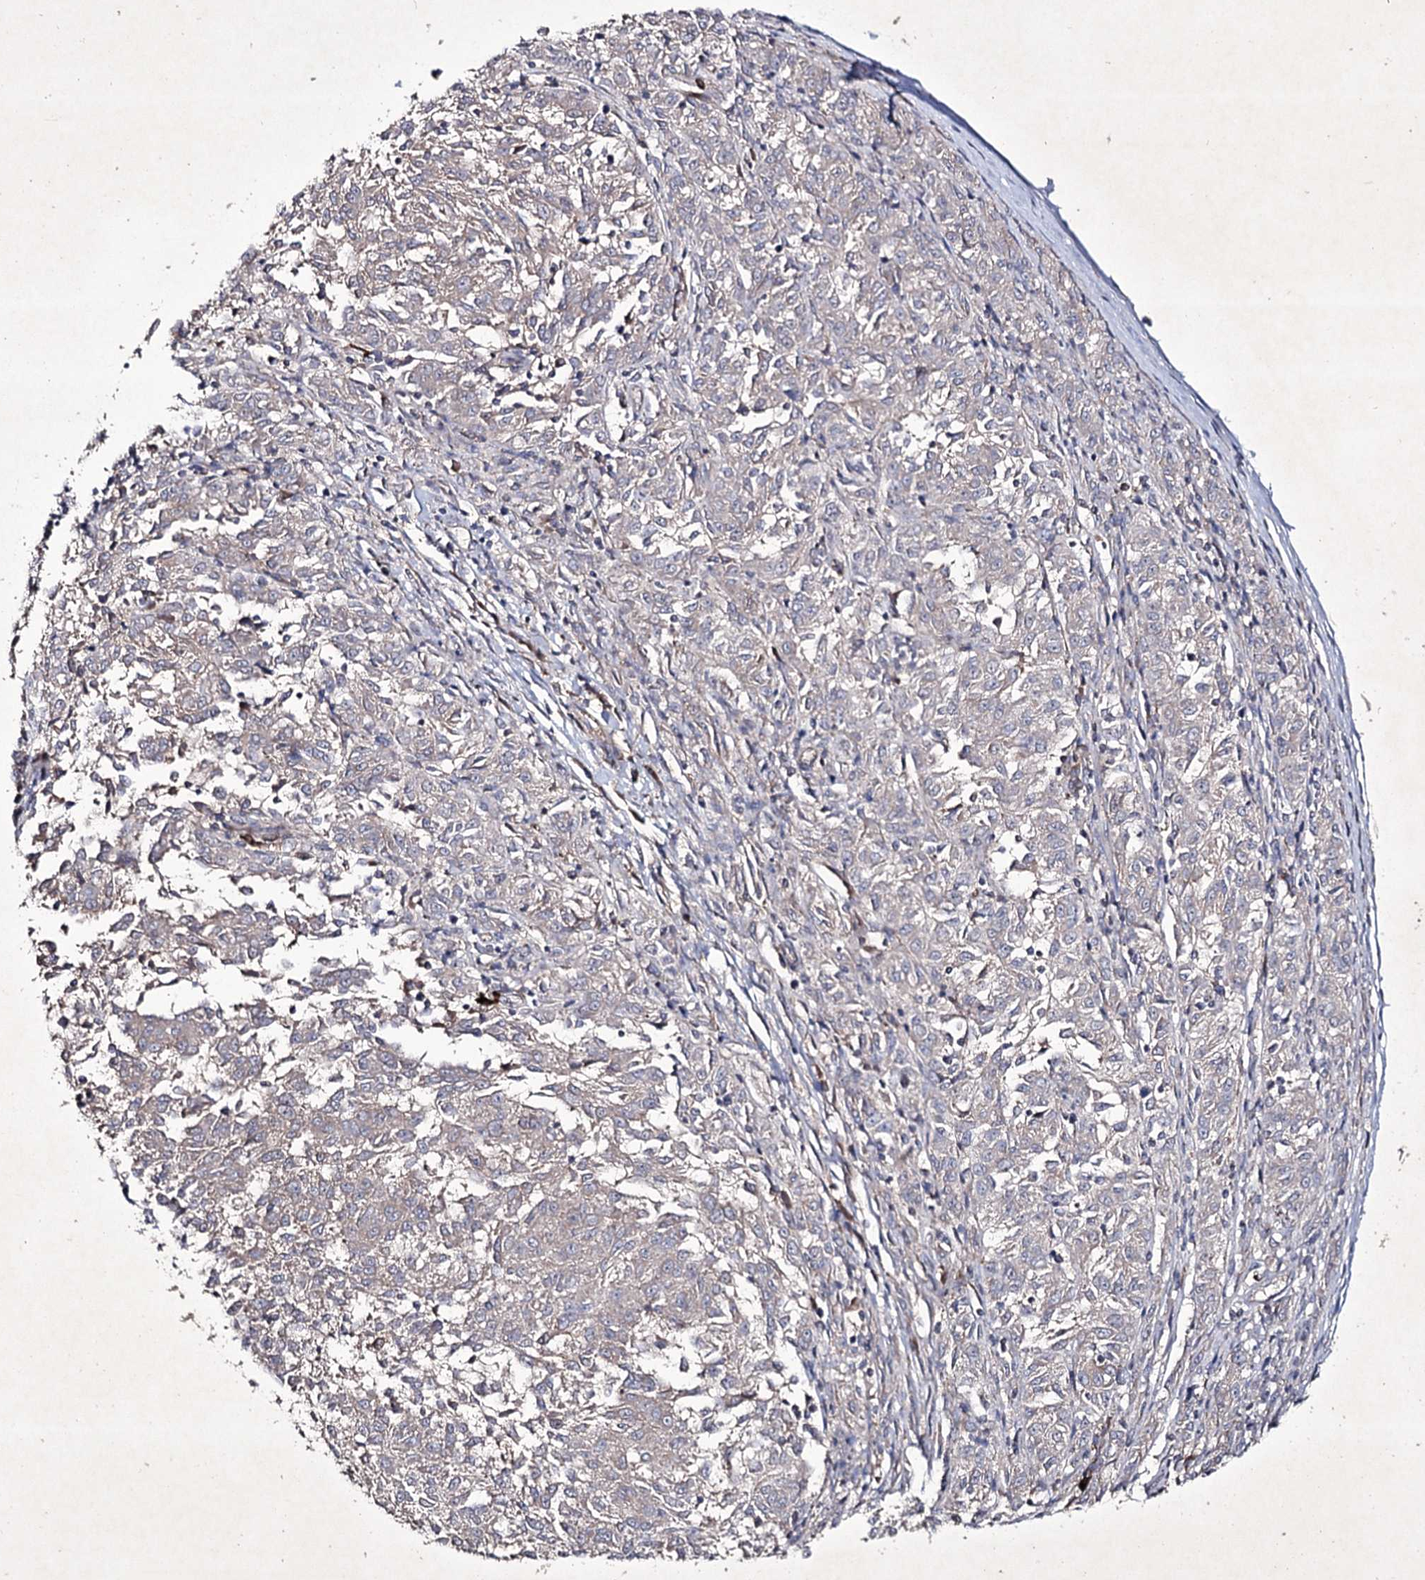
{"staining": {"intensity": "negative", "quantity": "none", "location": "none"}, "tissue": "melanoma", "cell_type": "Tumor cells", "image_type": "cancer", "snomed": [{"axis": "morphology", "description": "Malignant melanoma, NOS"}, {"axis": "topography", "description": "Skin"}], "caption": "This image is of malignant melanoma stained with IHC to label a protein in brown with the nuclei are counter-stained blue. There is no positivity in tumor cells. The staining is performed using DAB (3,3'-diaminobenzidine) brown chromogen with nuclei counter-stained in using hematoxylin.", "gene": "SEMA4G", "patient": {"sex": "female", "age": 72}}